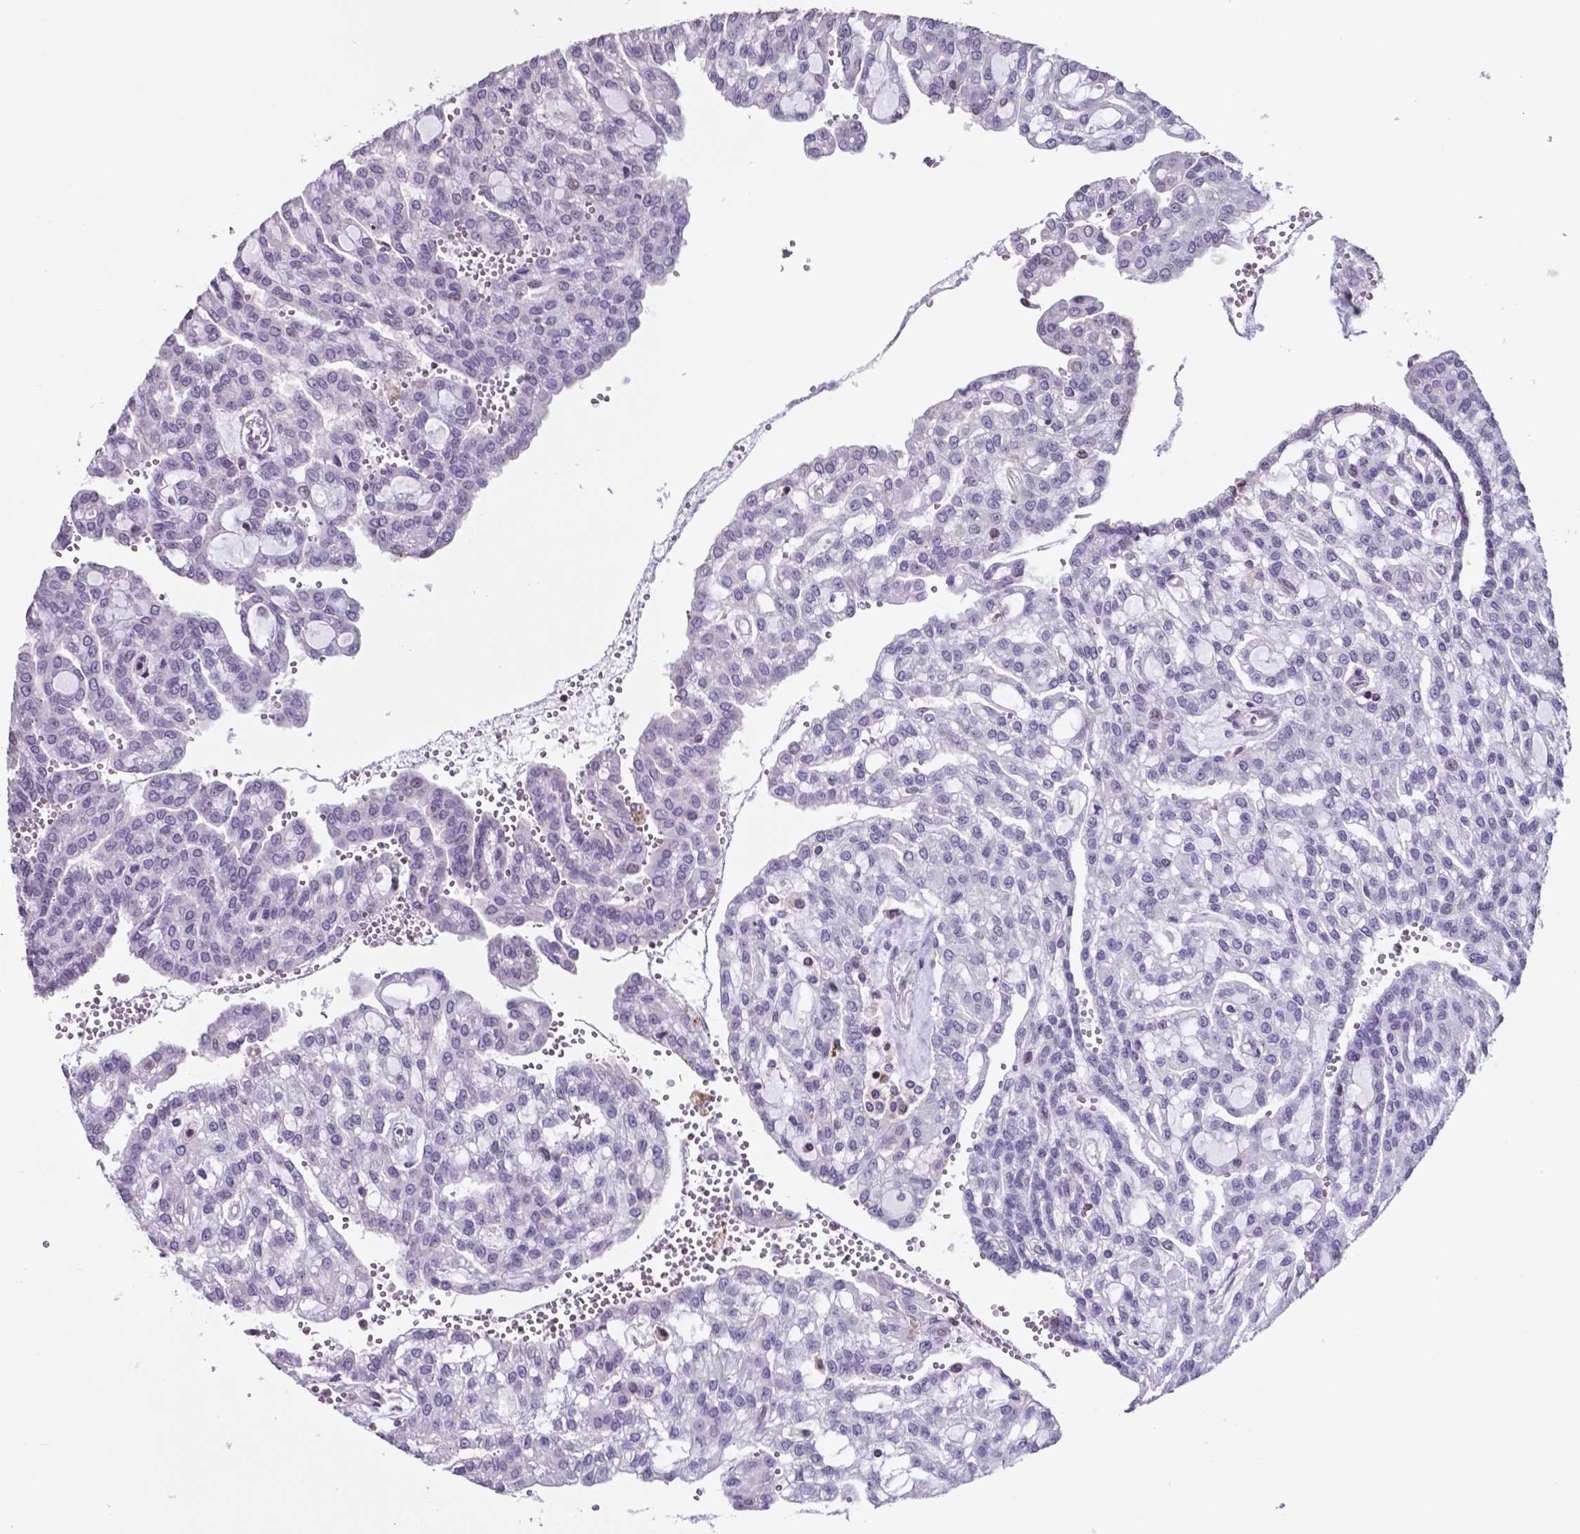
{"staining": {"intensity": "negative", "quantity": "none", "location": "none"}, "tissue": "renal cancer", "cell_type": "Tumor cells", "image_type": "cancer", "snomed": [{"axis": "morphology", "description": "Adenocarcinoma, NOS"}, {"axis": "topography", "description": "Kidney"}], "caption": "Immunohistochemistry (IHC) histopathology image of human renal cancer stained for a protein (brown), which reveals no staining in tumor cells. Brightfield microscopy of immunohistochemistry stained with DAB (brown) and hematoxylin (blue), captured at high magnification.", "gene": "MLC1", "patient": {"sex": "male", "age": 63}}